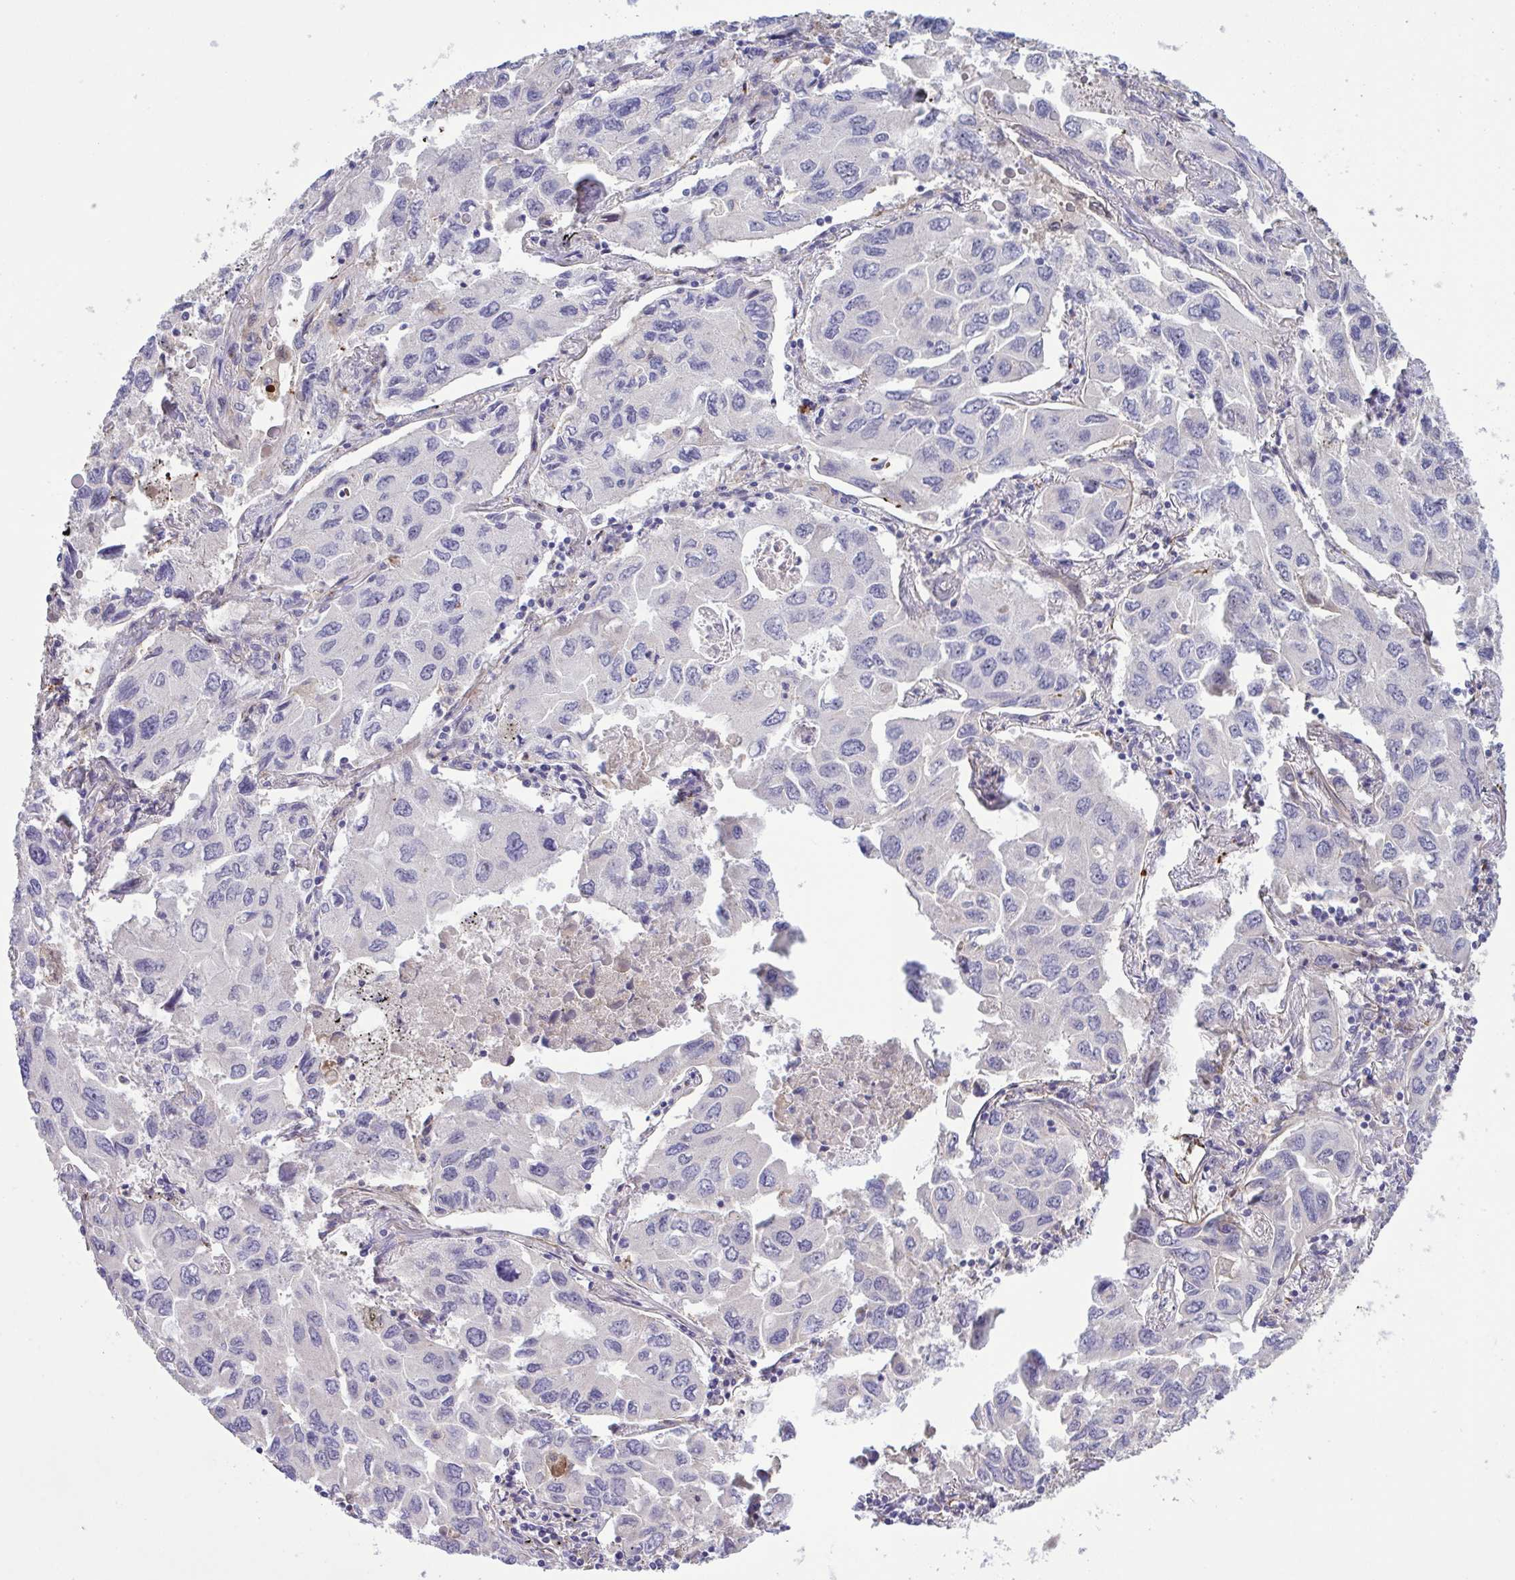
{"staining": {"intensity": "negative", "quantity": "none", "location": "none"}, "tissue": "lung cancer", "cell_type": "Tumor cells", "image_type": "cancer", "snomed": [{"axis": "morphology", "description": "Adenocarcinoma, NOS"}, {"axis": "topography", "description": "Lung"}], "caption": "Tumor cells show no significant staining in adenocarcinoma (lung). (DAB (3,3'-diaminobenzidine) IHC, high magnification).", "gene": "CD101", "patient": {"sex": "male", "age": 64}}